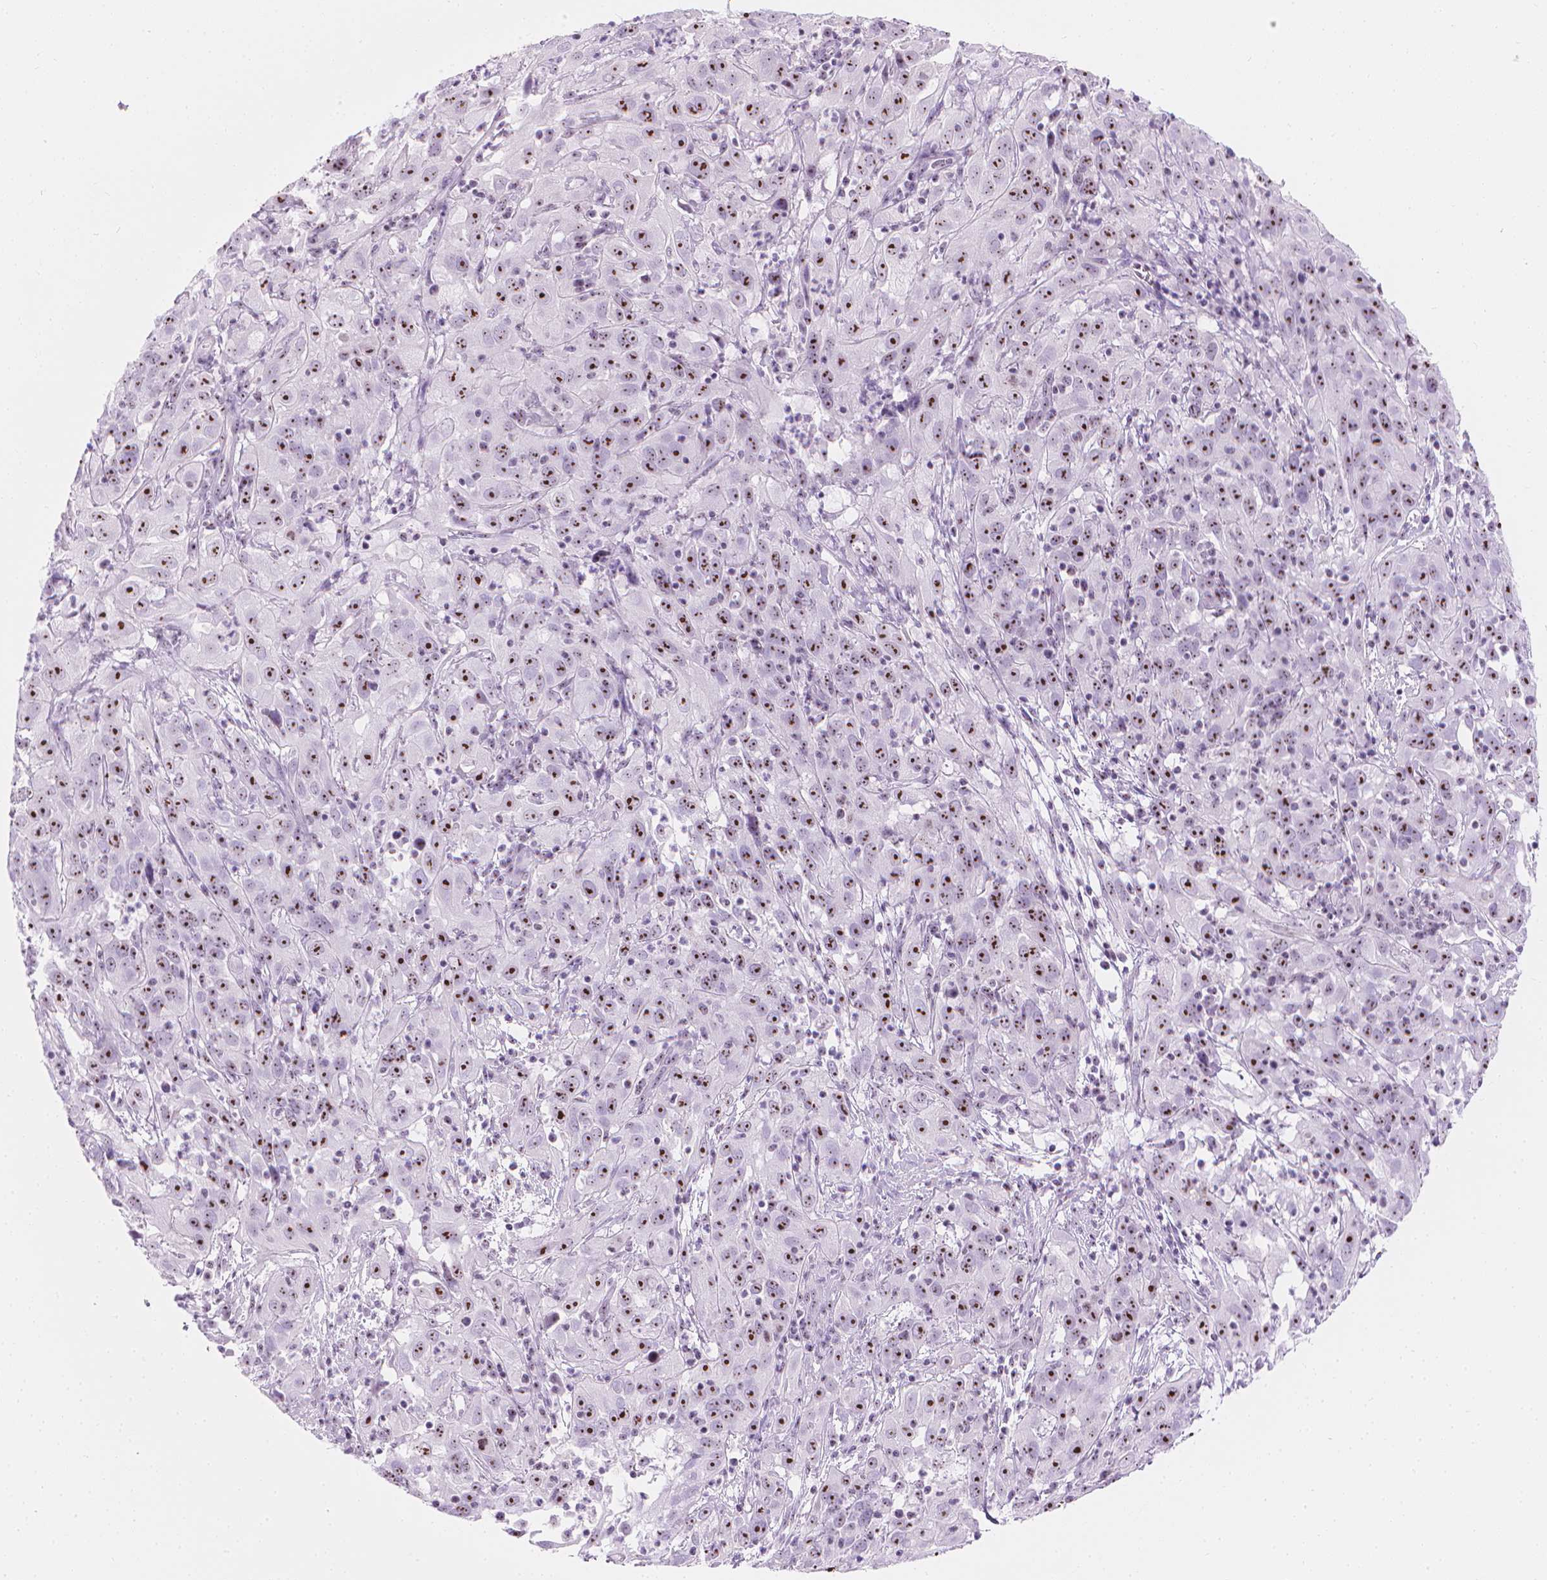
{"staining": {"intensity": "moderate", "quantity": ">75%", "location": "nuclear"}, "tissue": "cervical cancer", "cell_type": "Tumor cells", "image_type": "cancer", "snomed": [{"axis": "morphology", "description": "Squamous cell carcinoma, NOS"}, {"axis": "topography", "description": "Cervix"}], "caption": "Squamous cell carcinoma (cervical) tissue reveals moderate nuclear positivity in approximately >75% of tumor cells, visualized by immunohistochemistry.", "gene": "NOL7", "patient": {"sex": "female", "age": 32}}